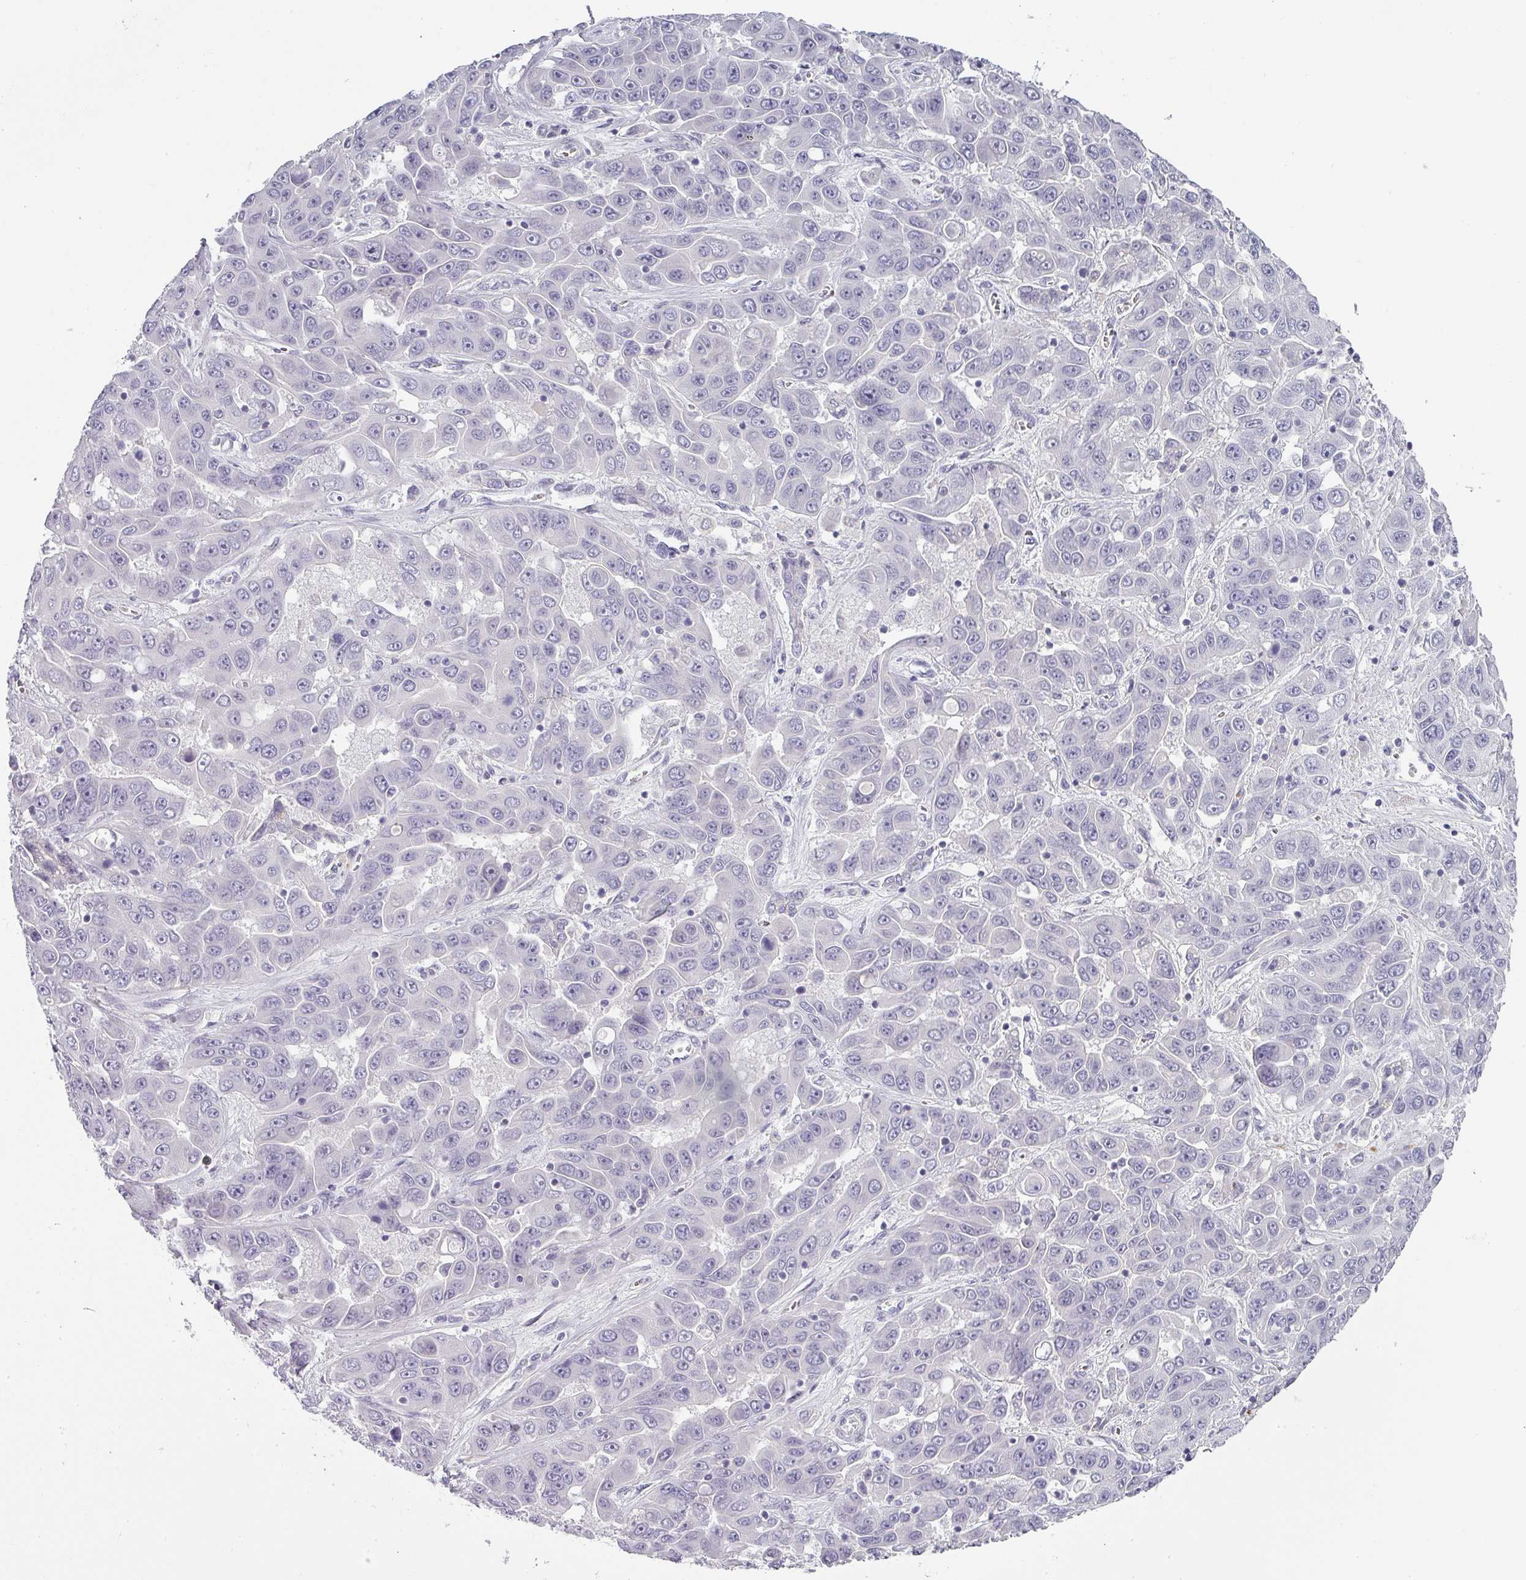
{"staining": {"intensity": "negative", "quantity": "none", "location": "none"}, "tissue": "liver cancer", "cell_type": "Tumor cells", "image_type": "cancer", "snomed": [{"axis": "morphology", "description": "Cholangiocarcinoma"}, {"axis": "topography", "description": "Liver"}], "caption": "This image is of liver cholangiocarcinoma stained with immunohistochemistry (IHC) to label a protein in brown with the nuclei are counter-stained blue. There is no expression in tumor cells.", "gene": "BTLA", "patient": {"sex": "female", "age": 52}}